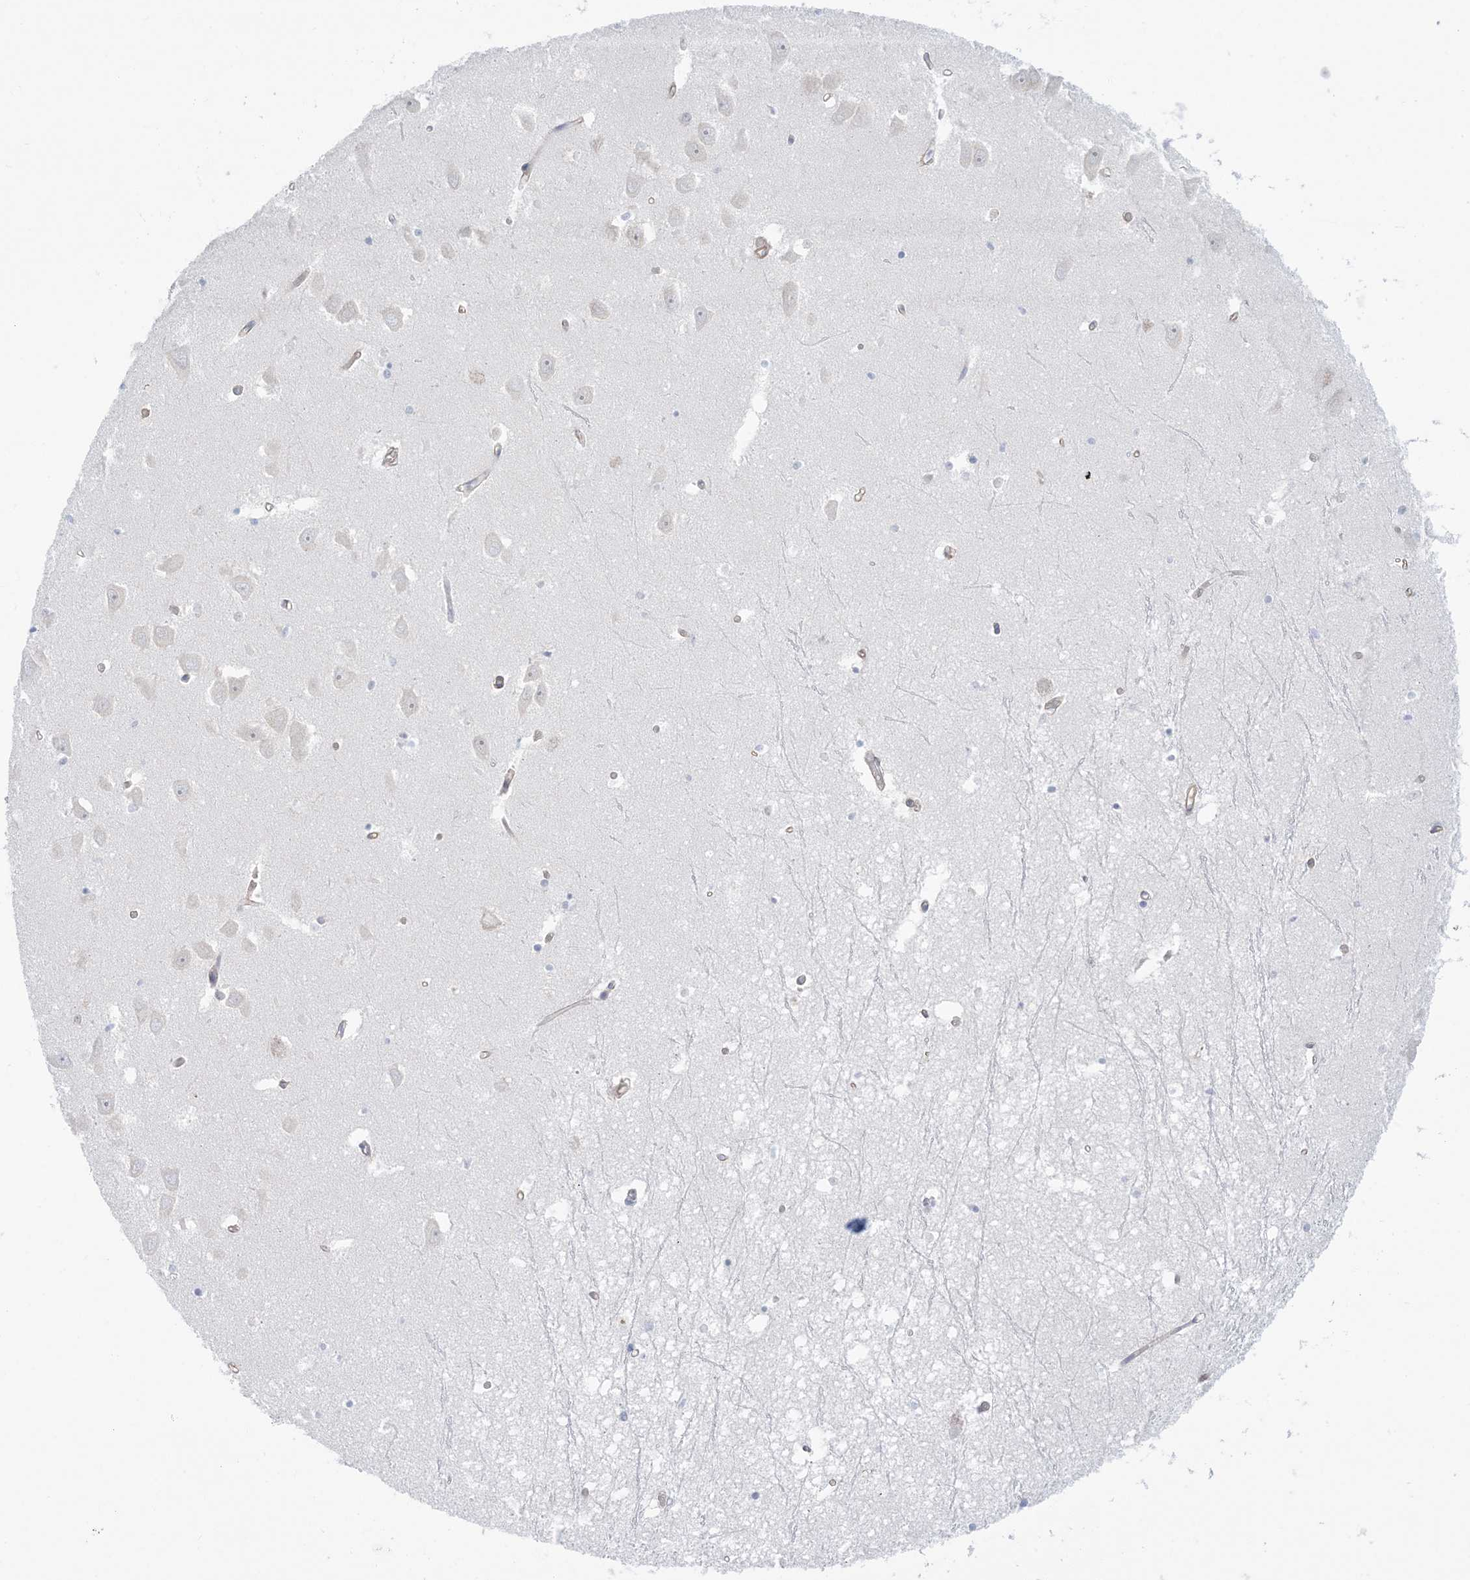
{"staining": {"intensity": "negative", "quantity": "none", "location": "none"}, "tissue": "hippocampus", "cell_type": "Glial cells", "image_type": "normal", "snomed": [{"axis": "morphology", "description": "Normal tissue, NOS"}, {"axis": "topography", "description": "Hippocampus"}], "caption": "The IHC image has no significant expression in glial cells of hippocampus.", "gene": "AGXT", "patient": {"sex": "male", "age": 70}}